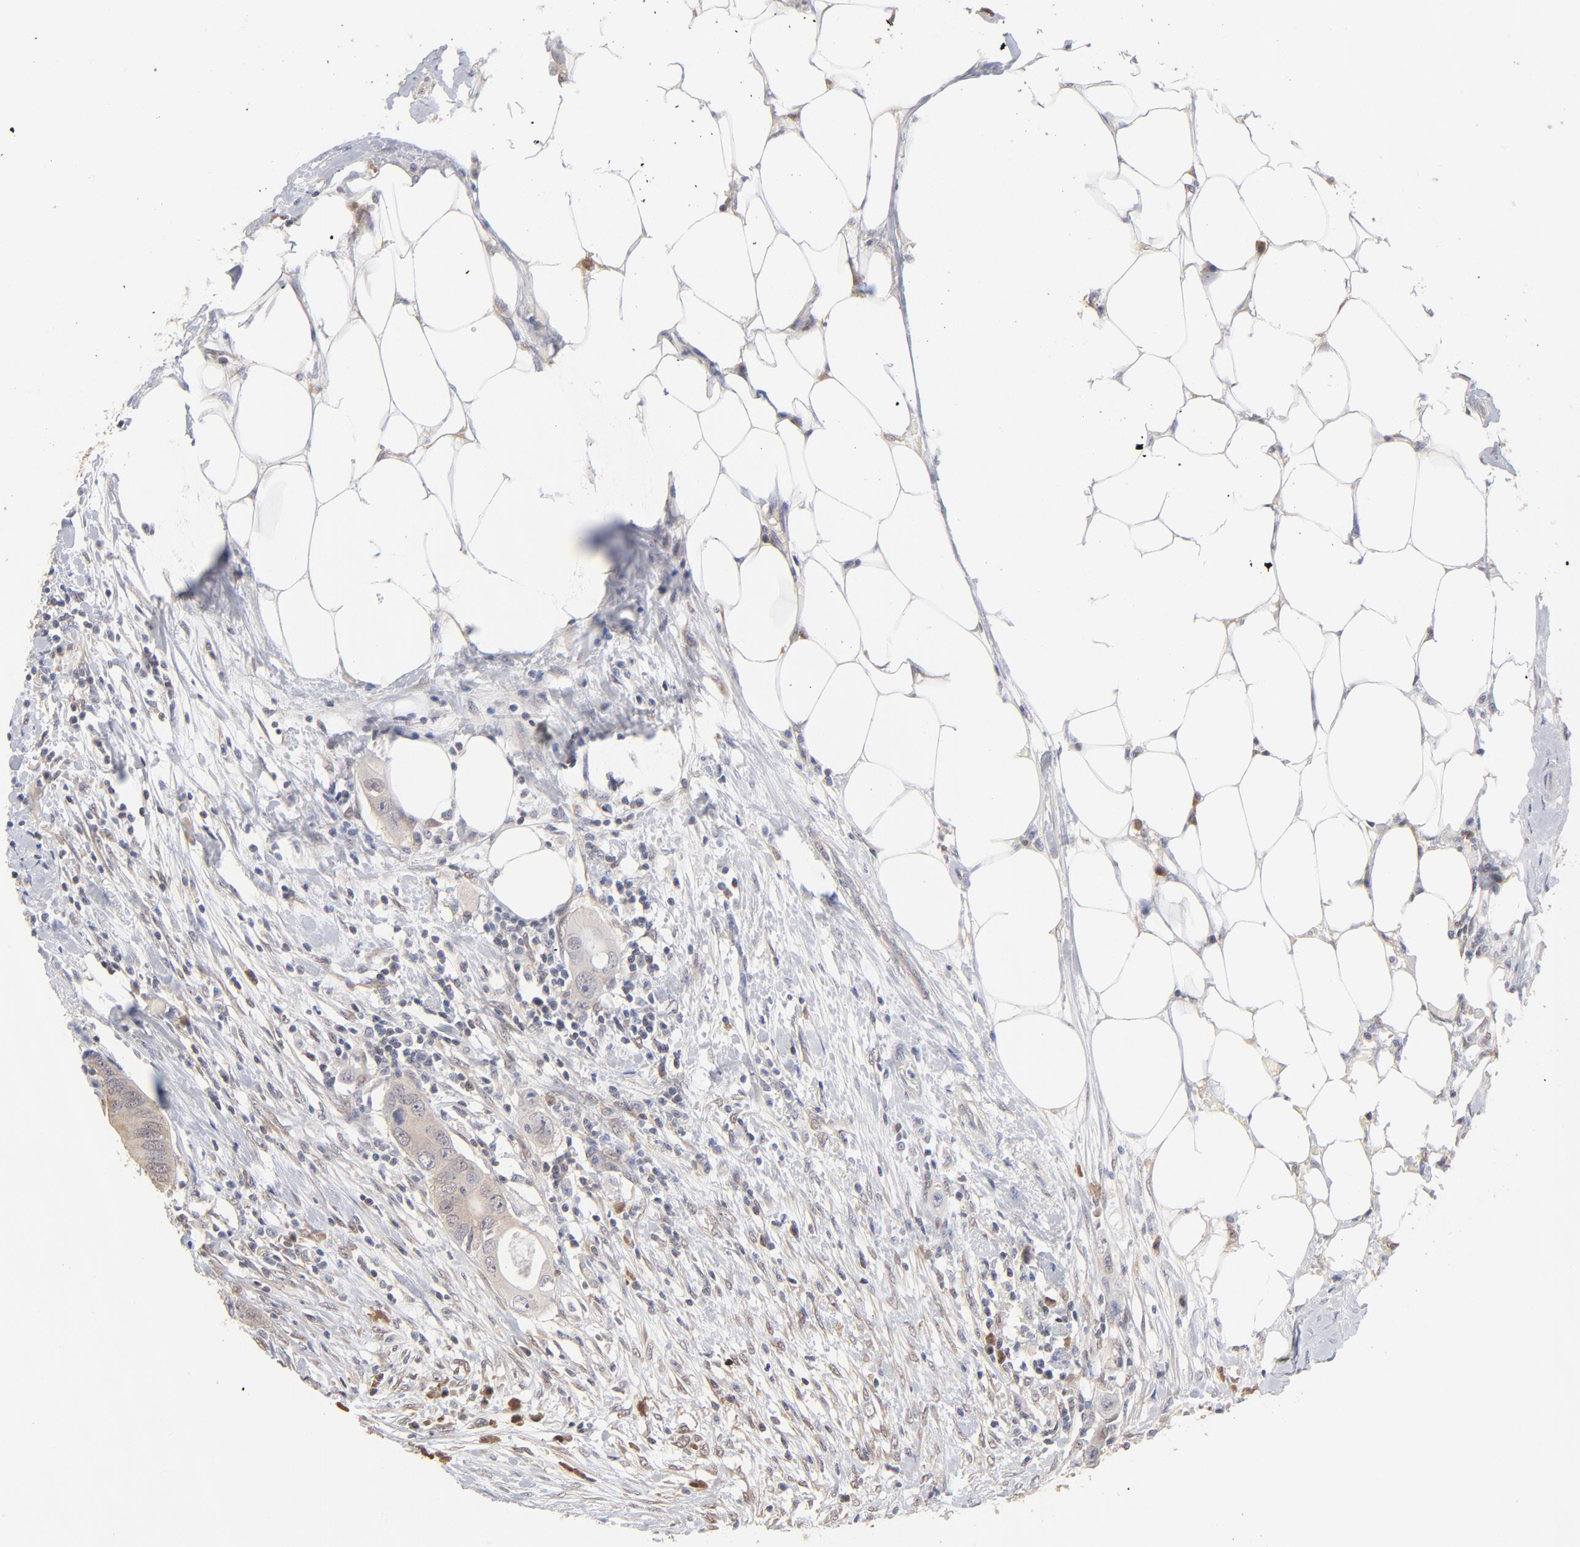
{"staining": {"intensity": "weak", "quantity": ">75%", "location": "cytoplasmic/membranous"}, "tissue": "colorectal cancer", "cell_type": "Tumor cells", "image_type": "cancer", "snomed": [{"axis": "morphology", "description": "Adenocarcinoma, NOS"}, {"axis": "topography", "description": "Colon"}], "caption": "An image showing weak cytoplasmic/membranous expression in about >75% of tumor cells in colorectal adenocarcinoma, as visualized by brown immunohistochemical staining.", "gene": "MIF", "patient": {"sex": "male", "age": 71}}